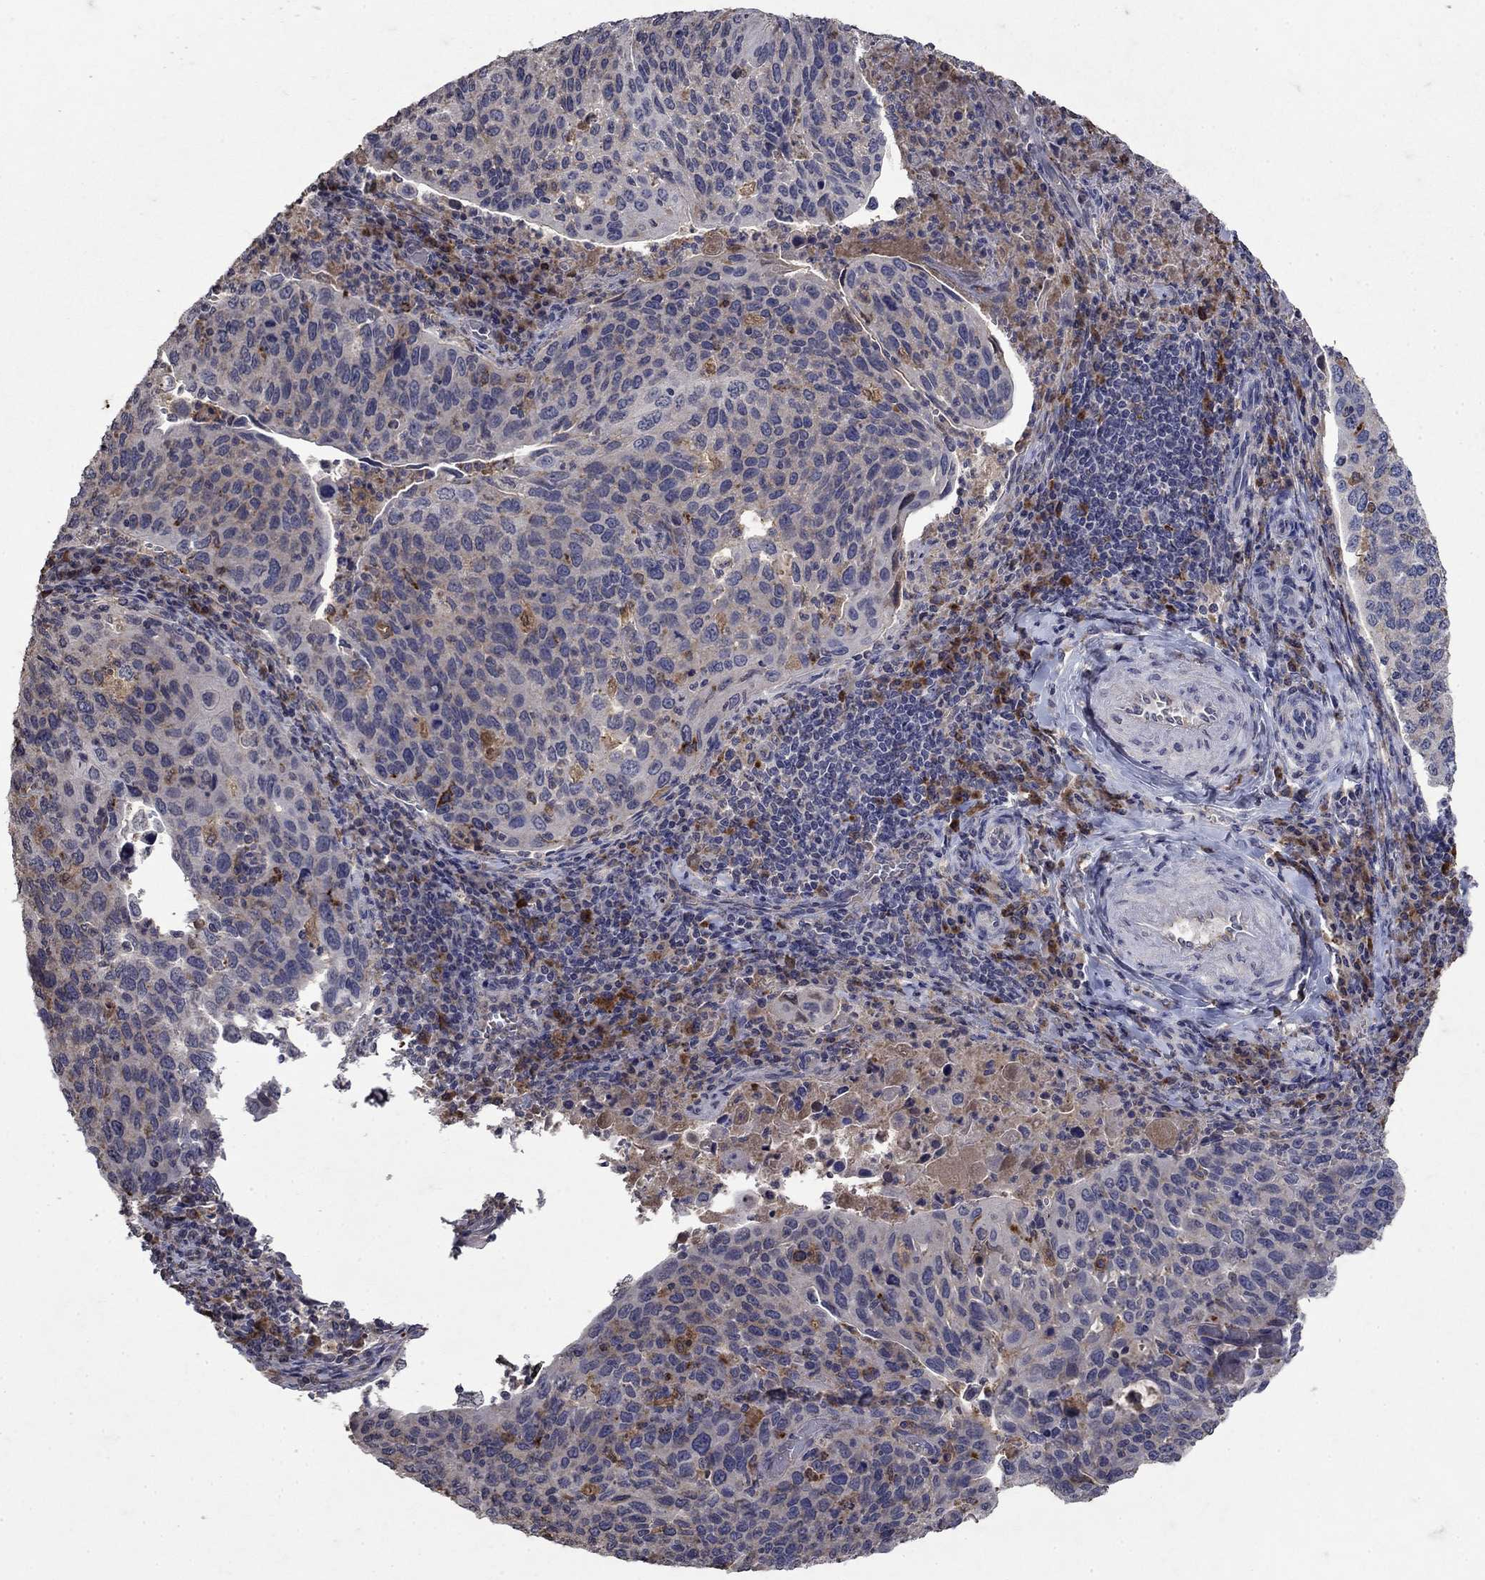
{"staining": {"intensity": "moderate", "quantity": "<25%", "location": "cytoplasmic/membranous"}, "tissue": "cervical cancer", "cell_type": "Tumor cells", "image_type": "cancer", "snomed": [{"axis": "morphology", "description": "Squamous cell carcinoma, NOS"}, {"axis": "topography", "description": "Cervix"}], "caption": "Immunohistochemical staining of human cervical cancer (squamous cell carcinoma) exhibits moderate cytoplasmic/membranous protein positivity in approximately <25% of tumor cells.", "gene": "NPC2", "patient": {"sex": "female", "age": 54}}